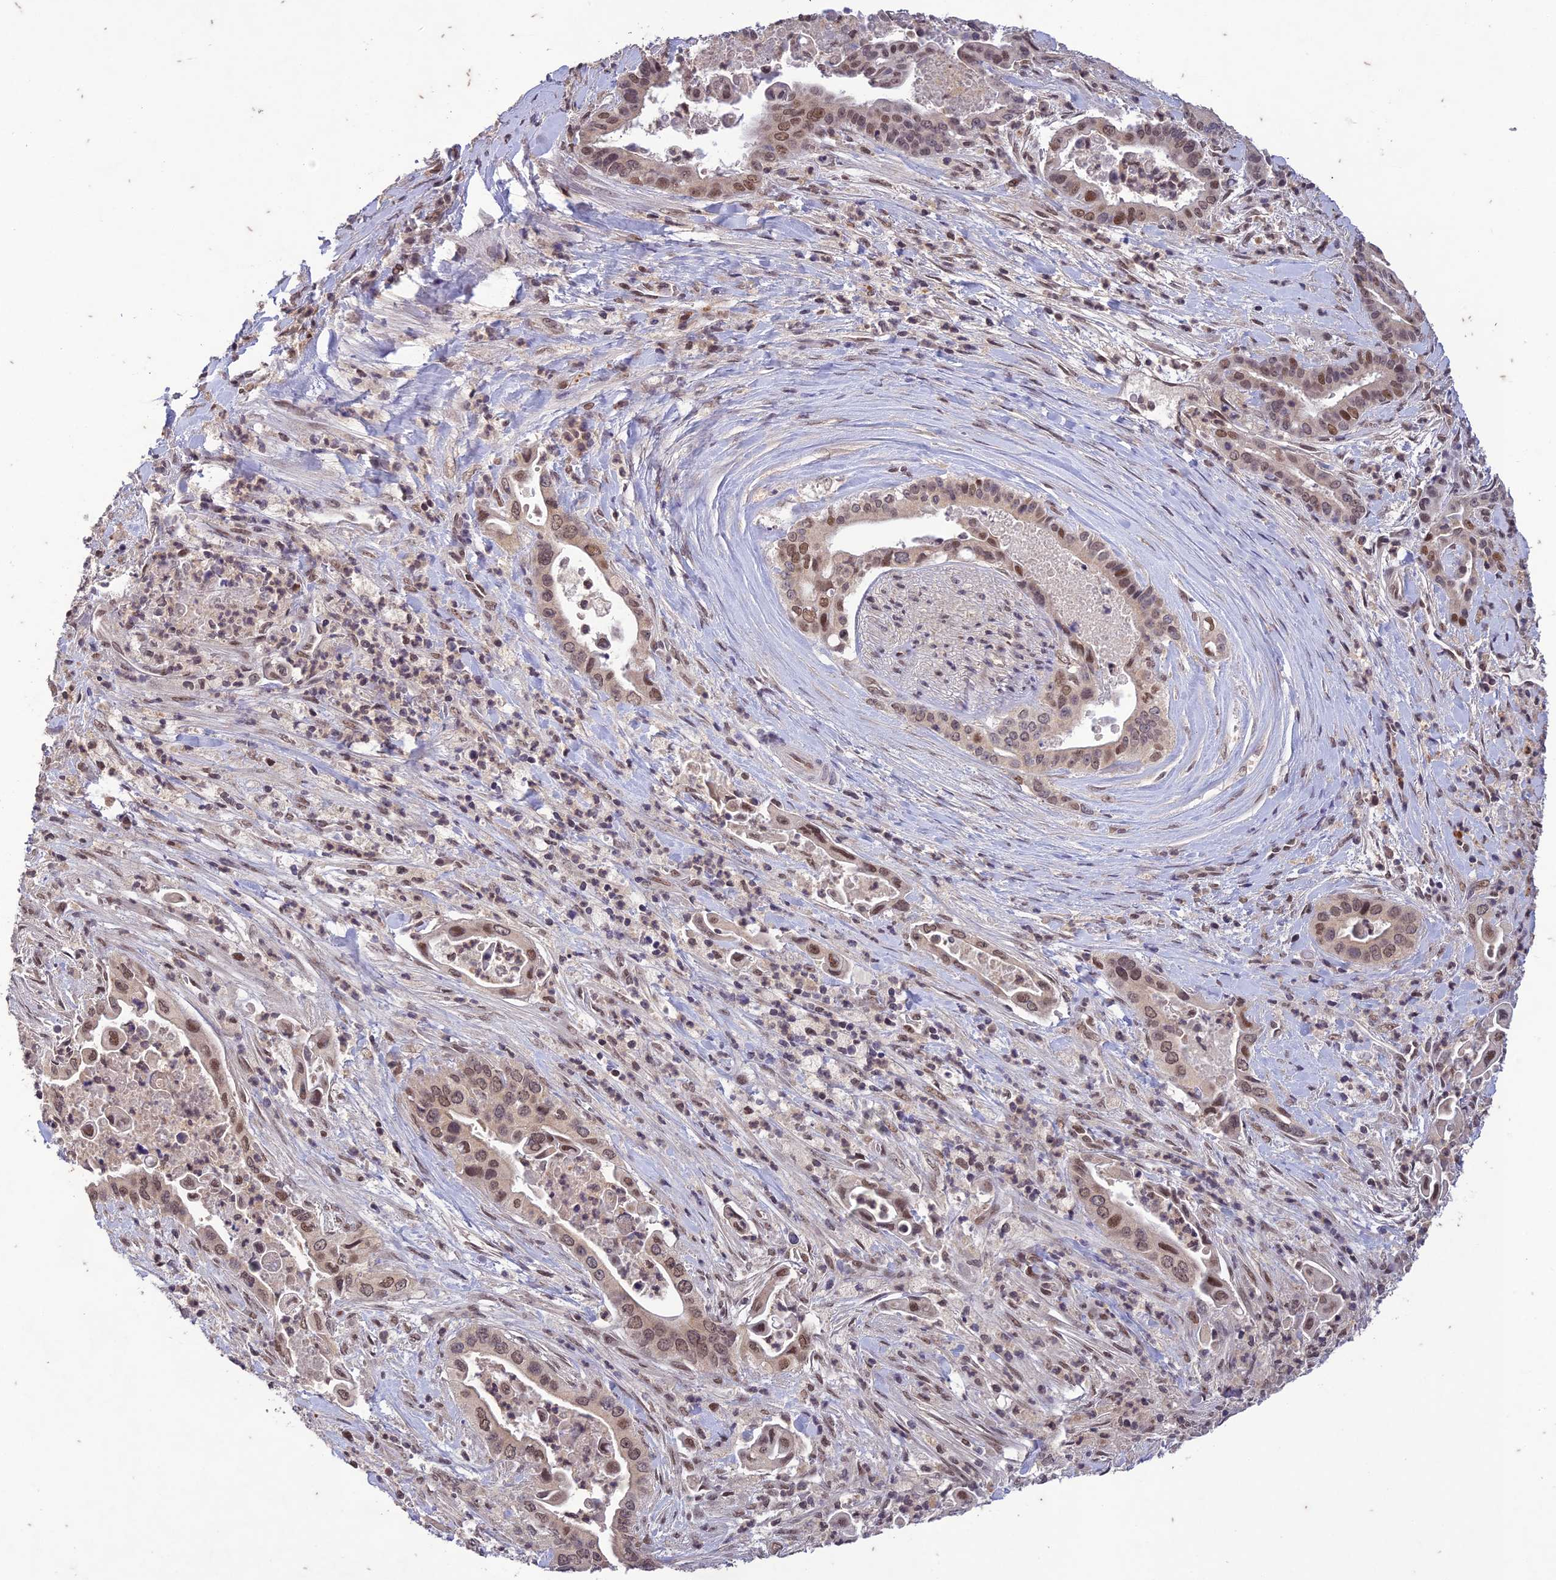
{"staining": {"intensity": "moderate", "quantity": ">75%", "location": "nuclear"}, "tissue": "pancreatic cancer", "cell_type": "Tumor cells", "image_type": "cancer", "snomed": [{"axis": "morphology", "description": "Adenocarcinoma, NOS"}, {"axis": "topography", "description": "Pancreas"}], "caption": "IHC photomicrograph of pancreatic cancer stained for a protein (brown), which demonstrates medium levels of moderate nuclear positivity in approximately >75% of tumor cells.", "gene": "POP4", "patient": {"sex": "female", "age": 77}}